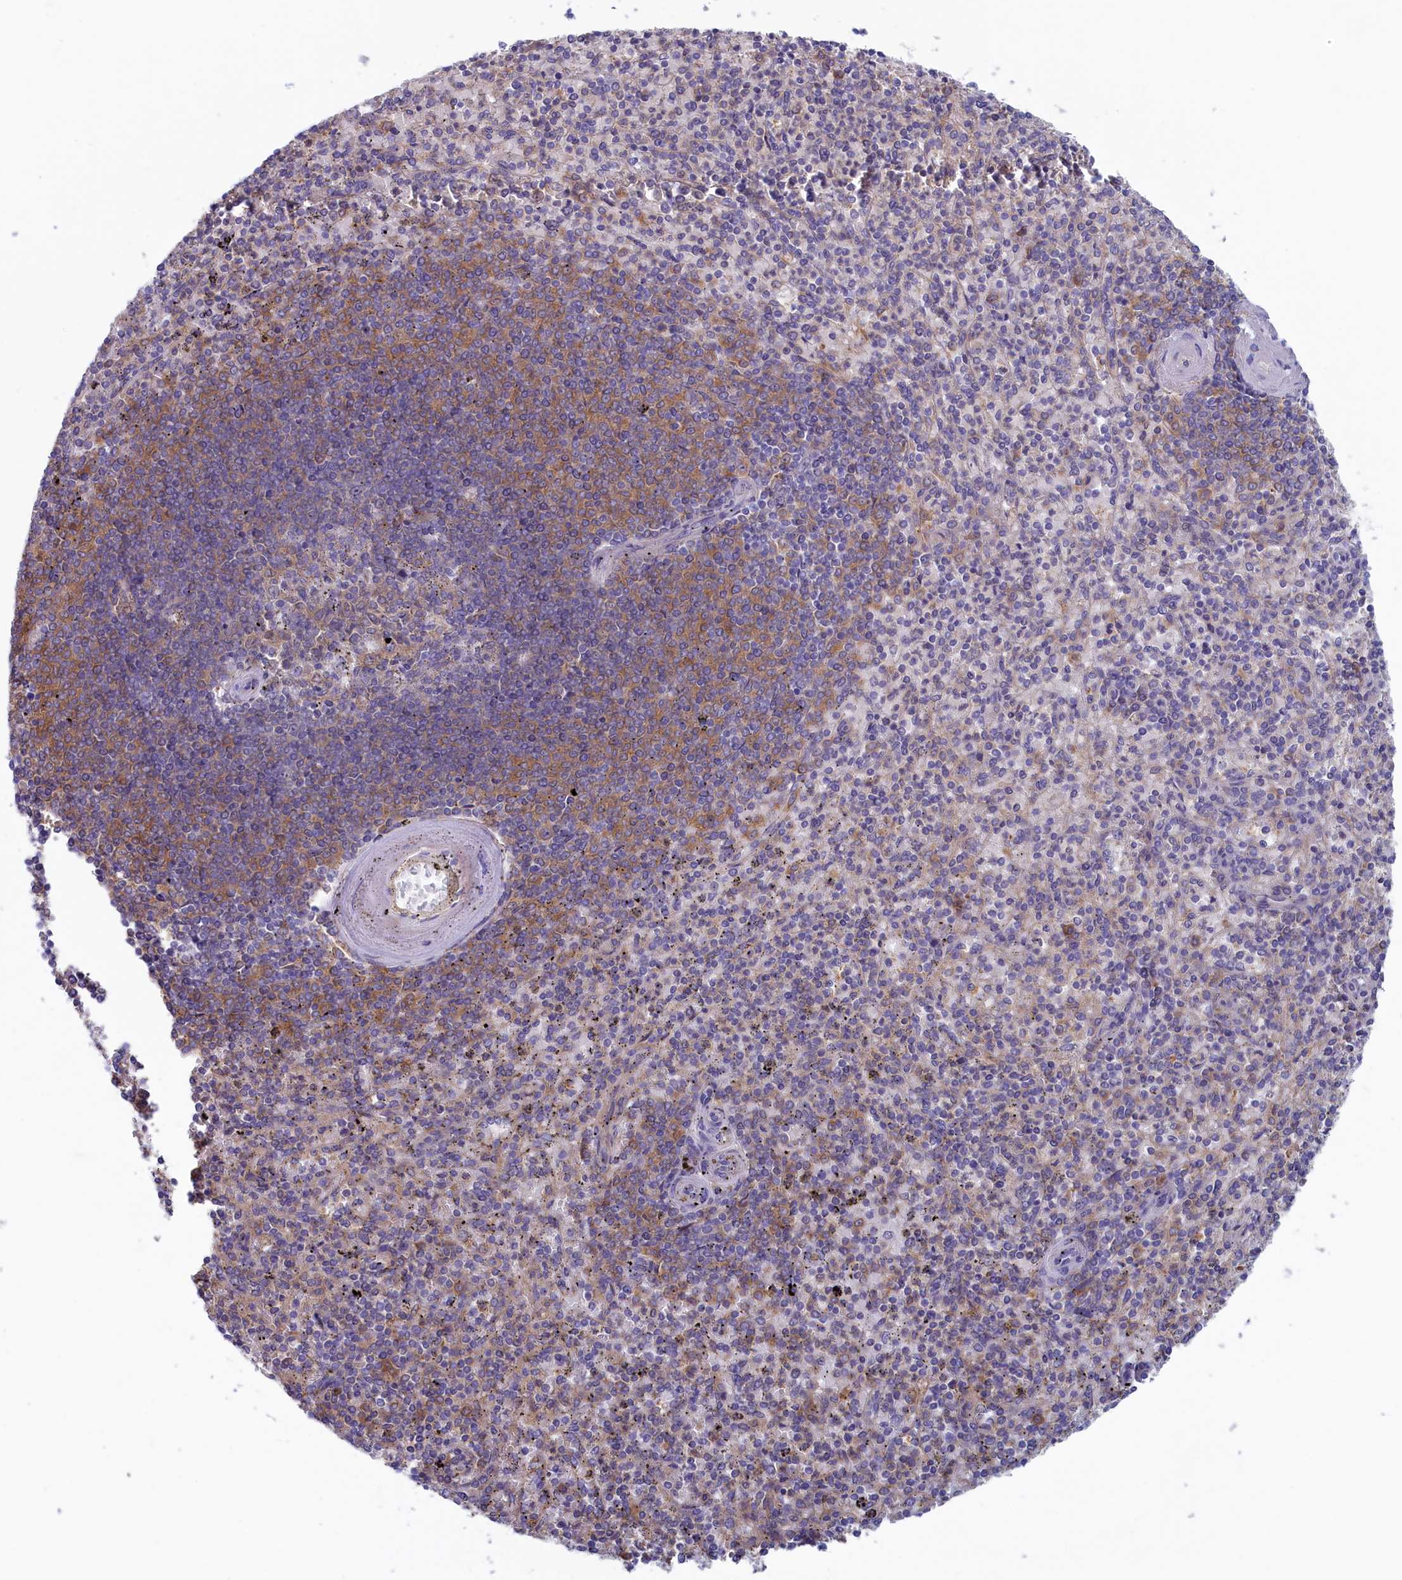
{"staining": {"intensity": "moderate", "quantity": "<25%", "location": "cytoplasmic/membranous"}, "tissue": "spleen", "cell_type": "Cells in red pulp", "image_type": "normal", "snomed": [{"axis": "morphology", "description": "Normal tissue, NOS"}, {"axis": "topography", "description": "Spleen"}], "caption": "Immunohistochemistry (IHC) (DAB) staining of normal spleen reveals moderate cytoplasmic/membranous protein expression in about <25% of cells in red pulp.", "gene": "SYNDIG1L", "patient": {"sex": "male", "age": 82}}